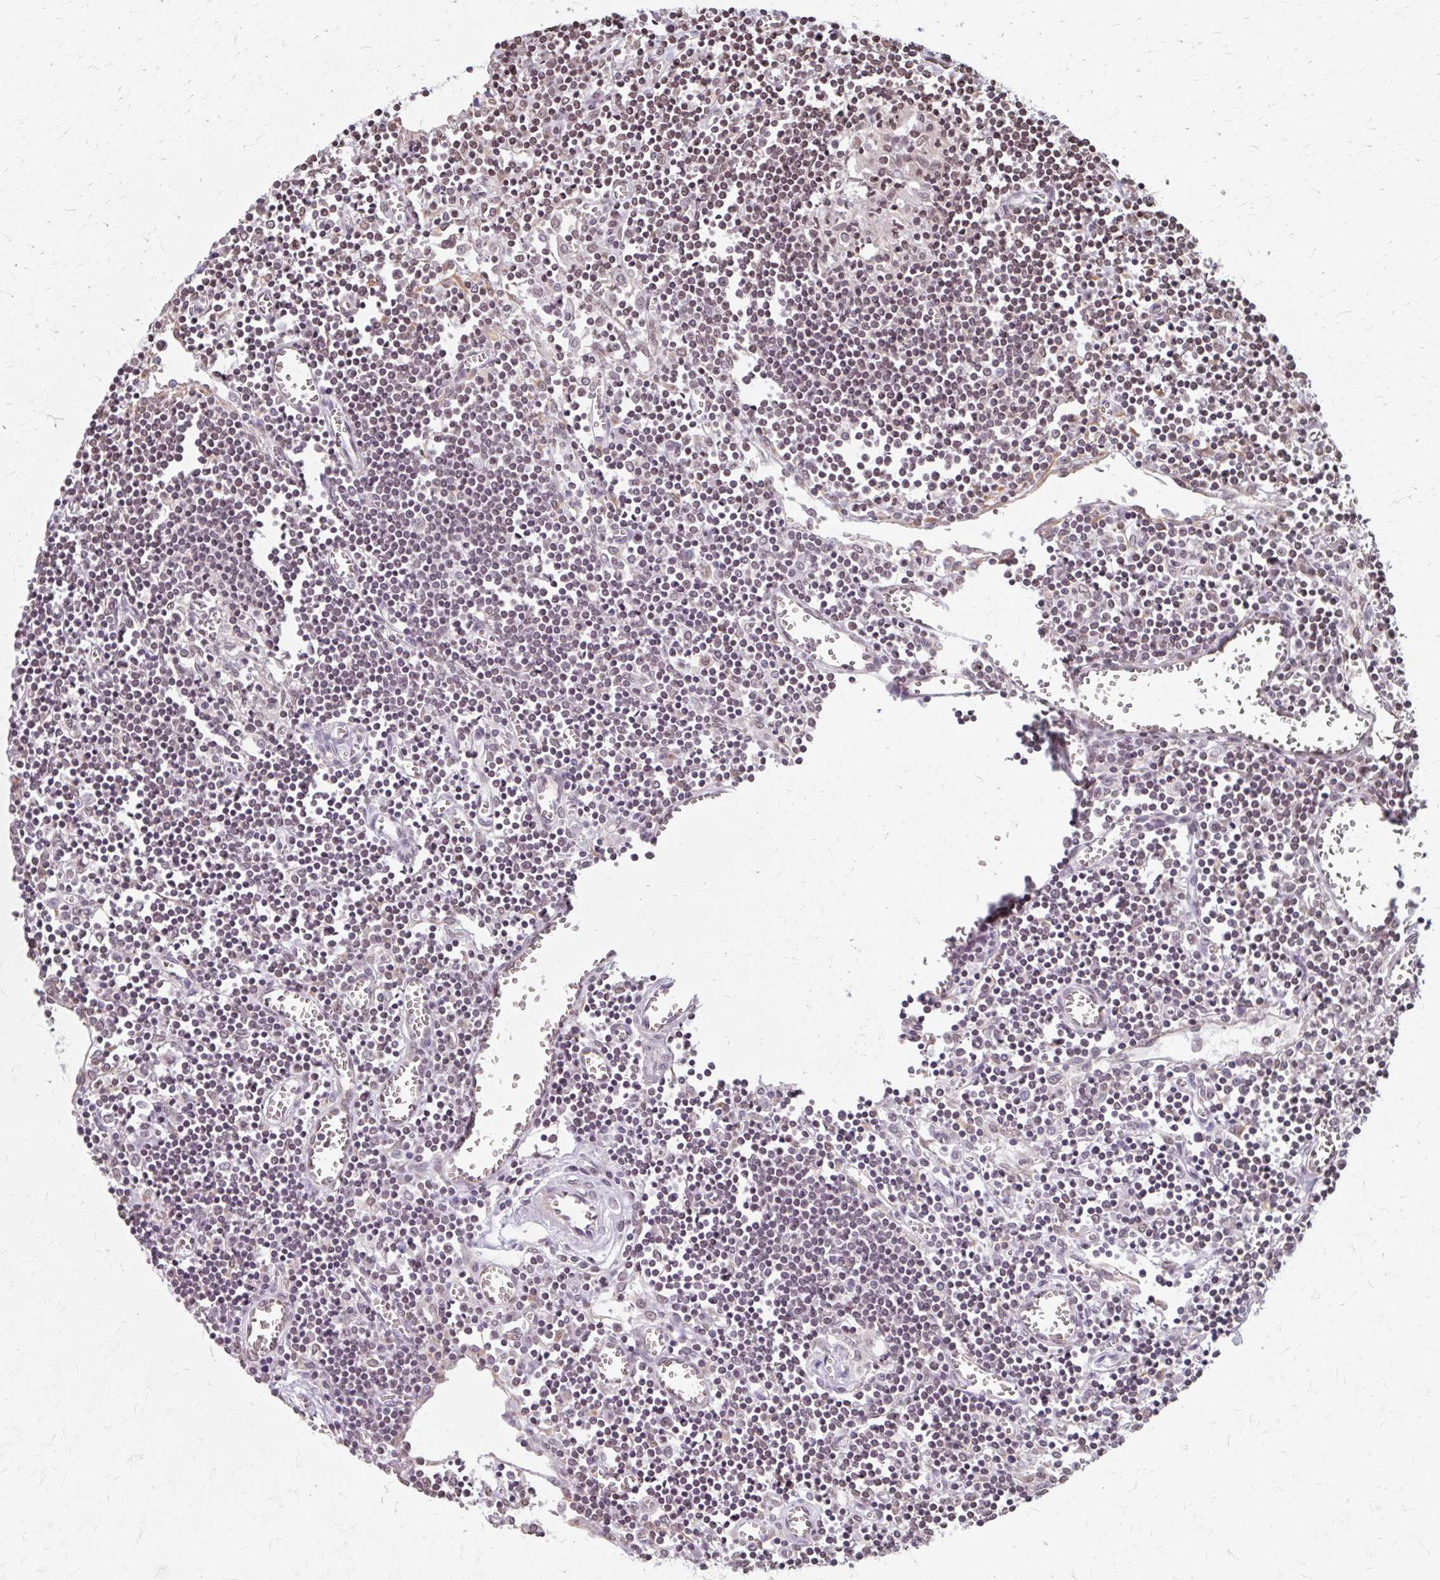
{"staining": {"intensity": "weak", "quantity": "25%-75%", "location": "nuclear"}, "tissue": "lymph node", "cell_type": "Germinal center cells", "image_type": "normal", "snomed": [{"axis": "morphology", "description": "Normal tissue, NOS"}, {"axis": "topography", "description": "Lymph node"}], "caption": "Lymph node stained with IHC exhibits weak nuclear positivity in about 25%-75% of germinal center cells. The staining was performed using DAB (3,3'-diaminobenzidine), with brown indicating positive protein expression. Nuclei are stained blue with hematoxylin.", "gene": "ORC3", "patient": {"sex": "male", "age": 66}}